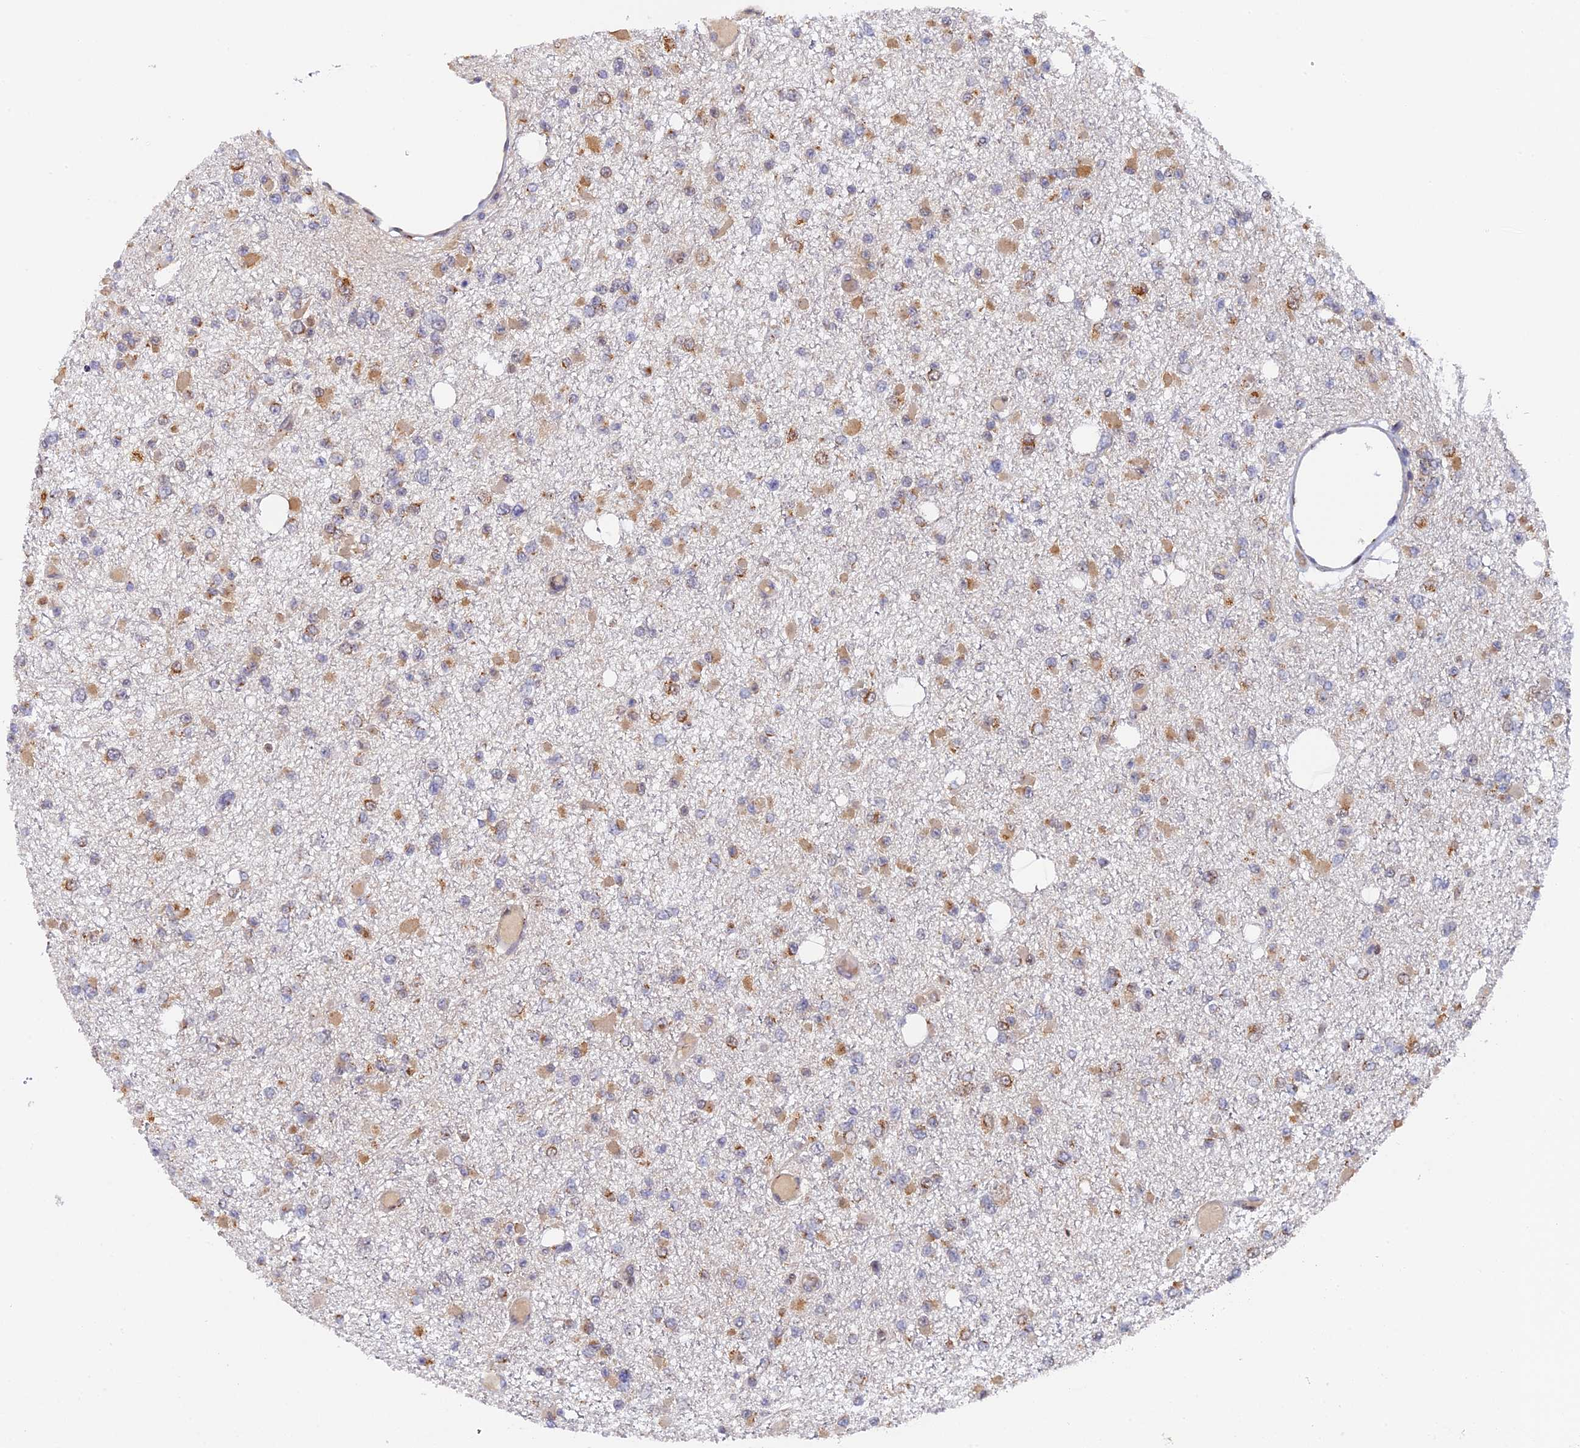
{"staining": {"intensity": "moderate", "quantity": "25%-75%", "location": "cytoplasmic/membranous"}, "tissue": "glioma", "cell_type": "Tumor cells", "image_type": "cancer", "snomed": [{"axis": "morphology", "description": "Glioma, malignant, Low grade"}, {"axis": "topography", "description": "Brain"}], "caption": "Moderate cytoplasmic/membranous positivity is seen in about 25%-75% of tumor cells in malignant glioma (low-grade).", "gene": "SNX17", "patient": {"sex": "female", "age": 22}}